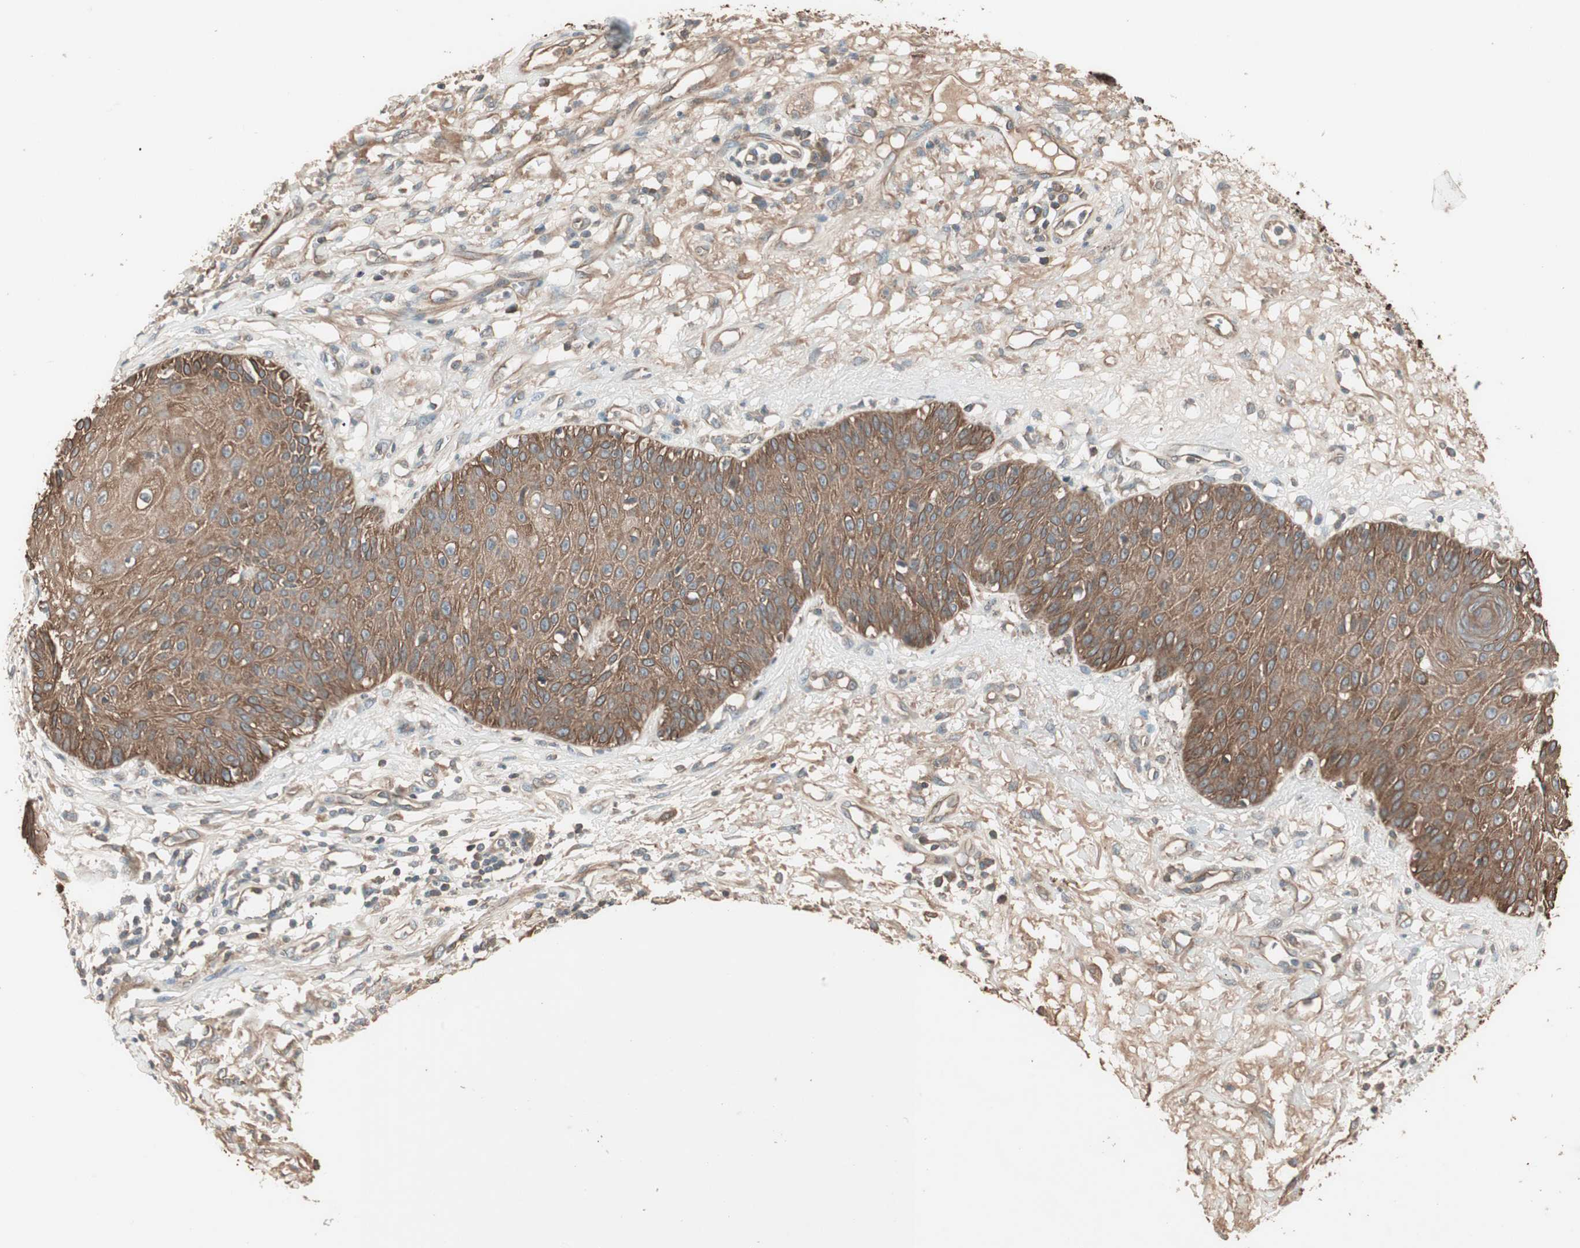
{"staining": {"intensity": "strong", "quantity": ">75%", "location": "cytoplasmic/membranous"}, "tissue": "skin cancer", "cell_type": "Tumor cells", "image_type": "cancer", "snomed": [{"axis": "morphology", "description": "Squamous cell carcinoma, NOS"}, {"axis": "topography", "description": "Skin"}], "caption": "Protein analysis of skin squamous cell carcinoma tissue demonstrates strong cytoplasmic/membranous positivity in approximately >75% of tumor cells. Nuclei are stained in blue.", "gene": "TFPI", "patient": {"sex": "female", "age": 78}}